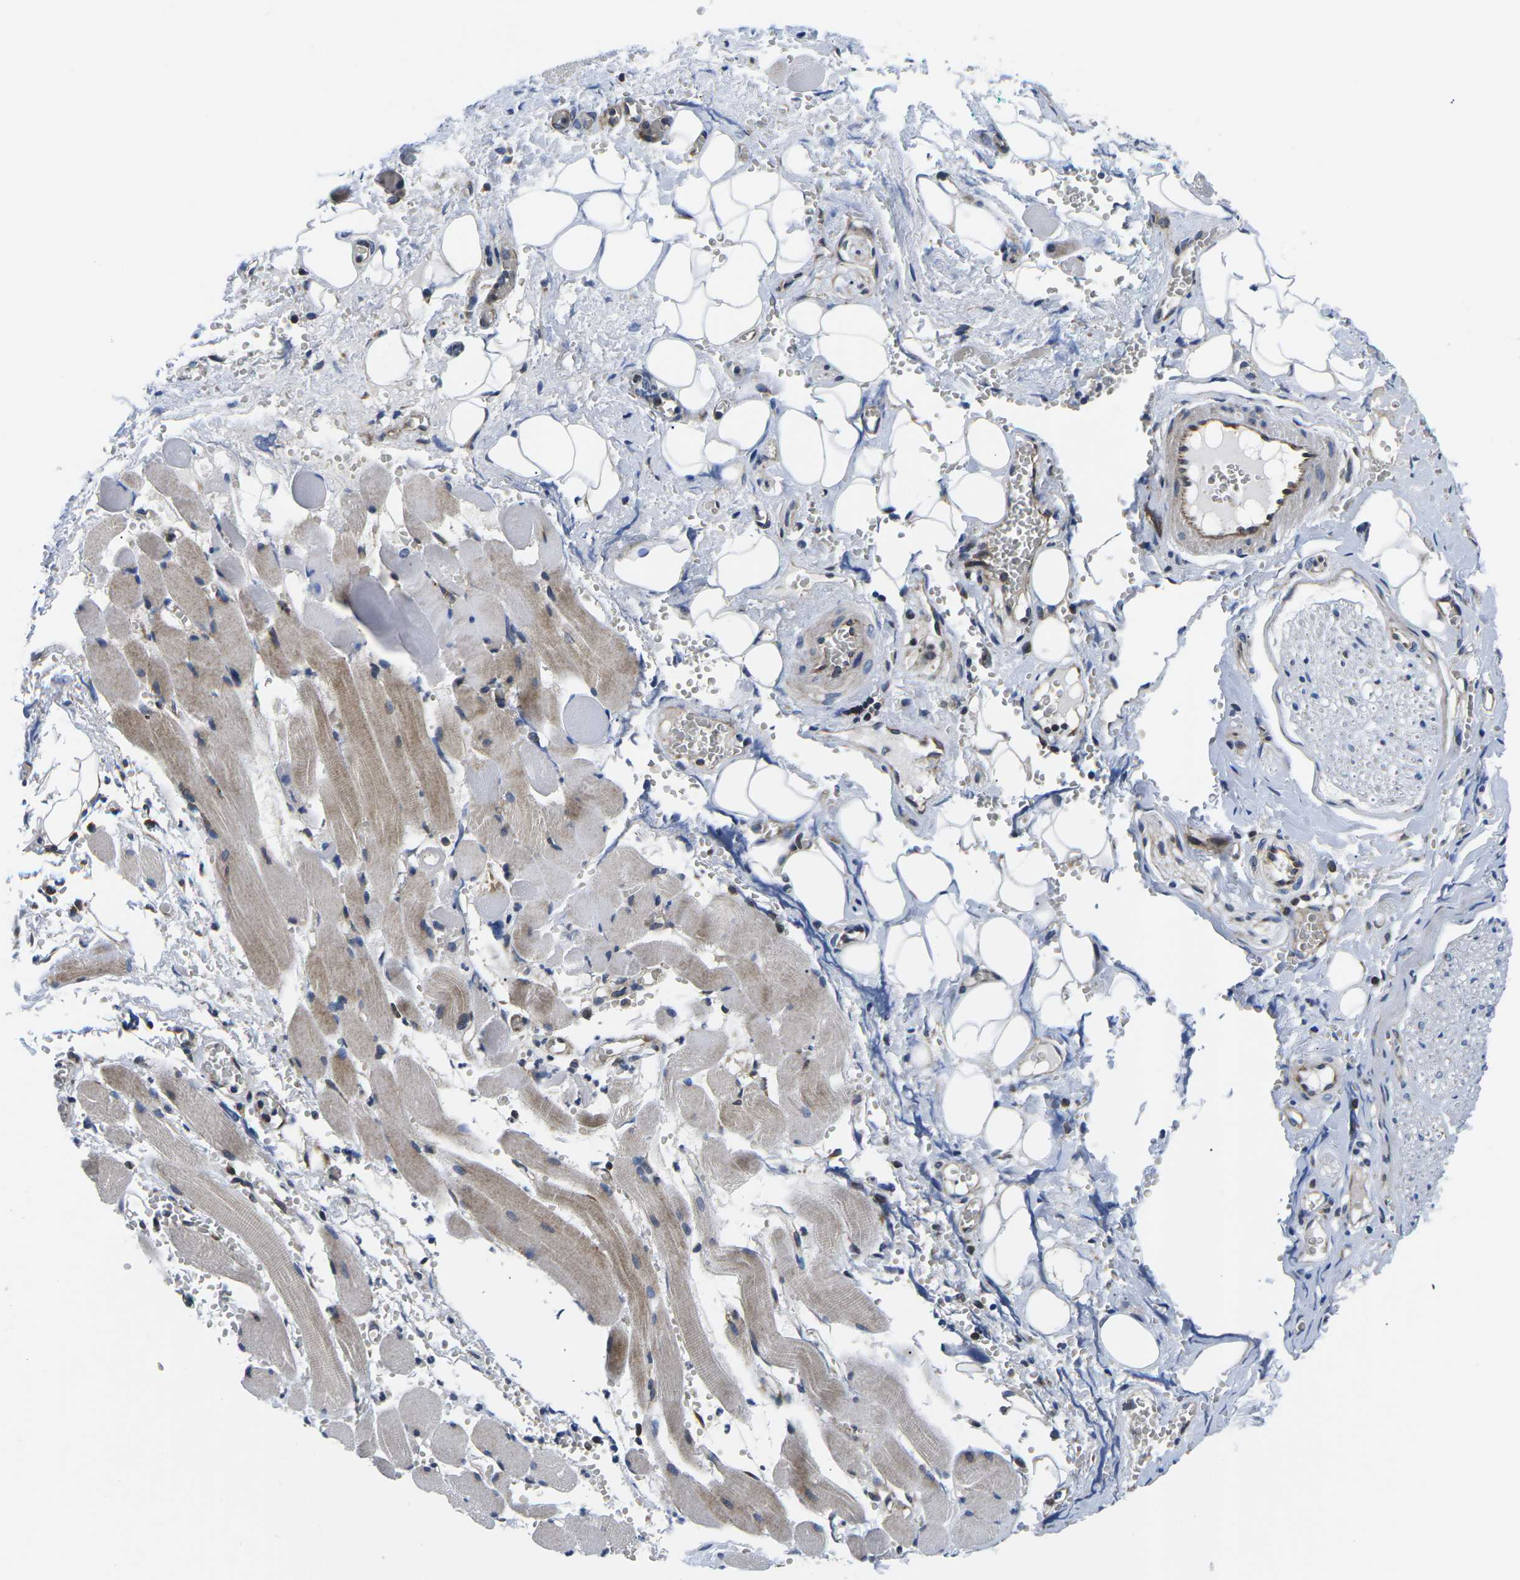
{"staining": {"intensity": "negative", "quantity": "none", "location": "none"}, "tissue": "adipose tissue", "cell_type": "Adipocytes", "image_type": "normal", "snomed": [{"axis": "morphology", "description": "Squamous cell carcinoma, NOS"}, {"axis": "topography", "description": "Oral tissue"}, {"axis": "topography", "description": "Head-Neck"}], "caption": "Immunohistochemistry histopathology image of benign human adipose tissue stained for a protein (brown), which demonstrates no expression in adipocytes. (DAB immunohistochemistry, high magnification).", "gene": "EIF4E", "patient": {"sex": "female", "age": 50}}